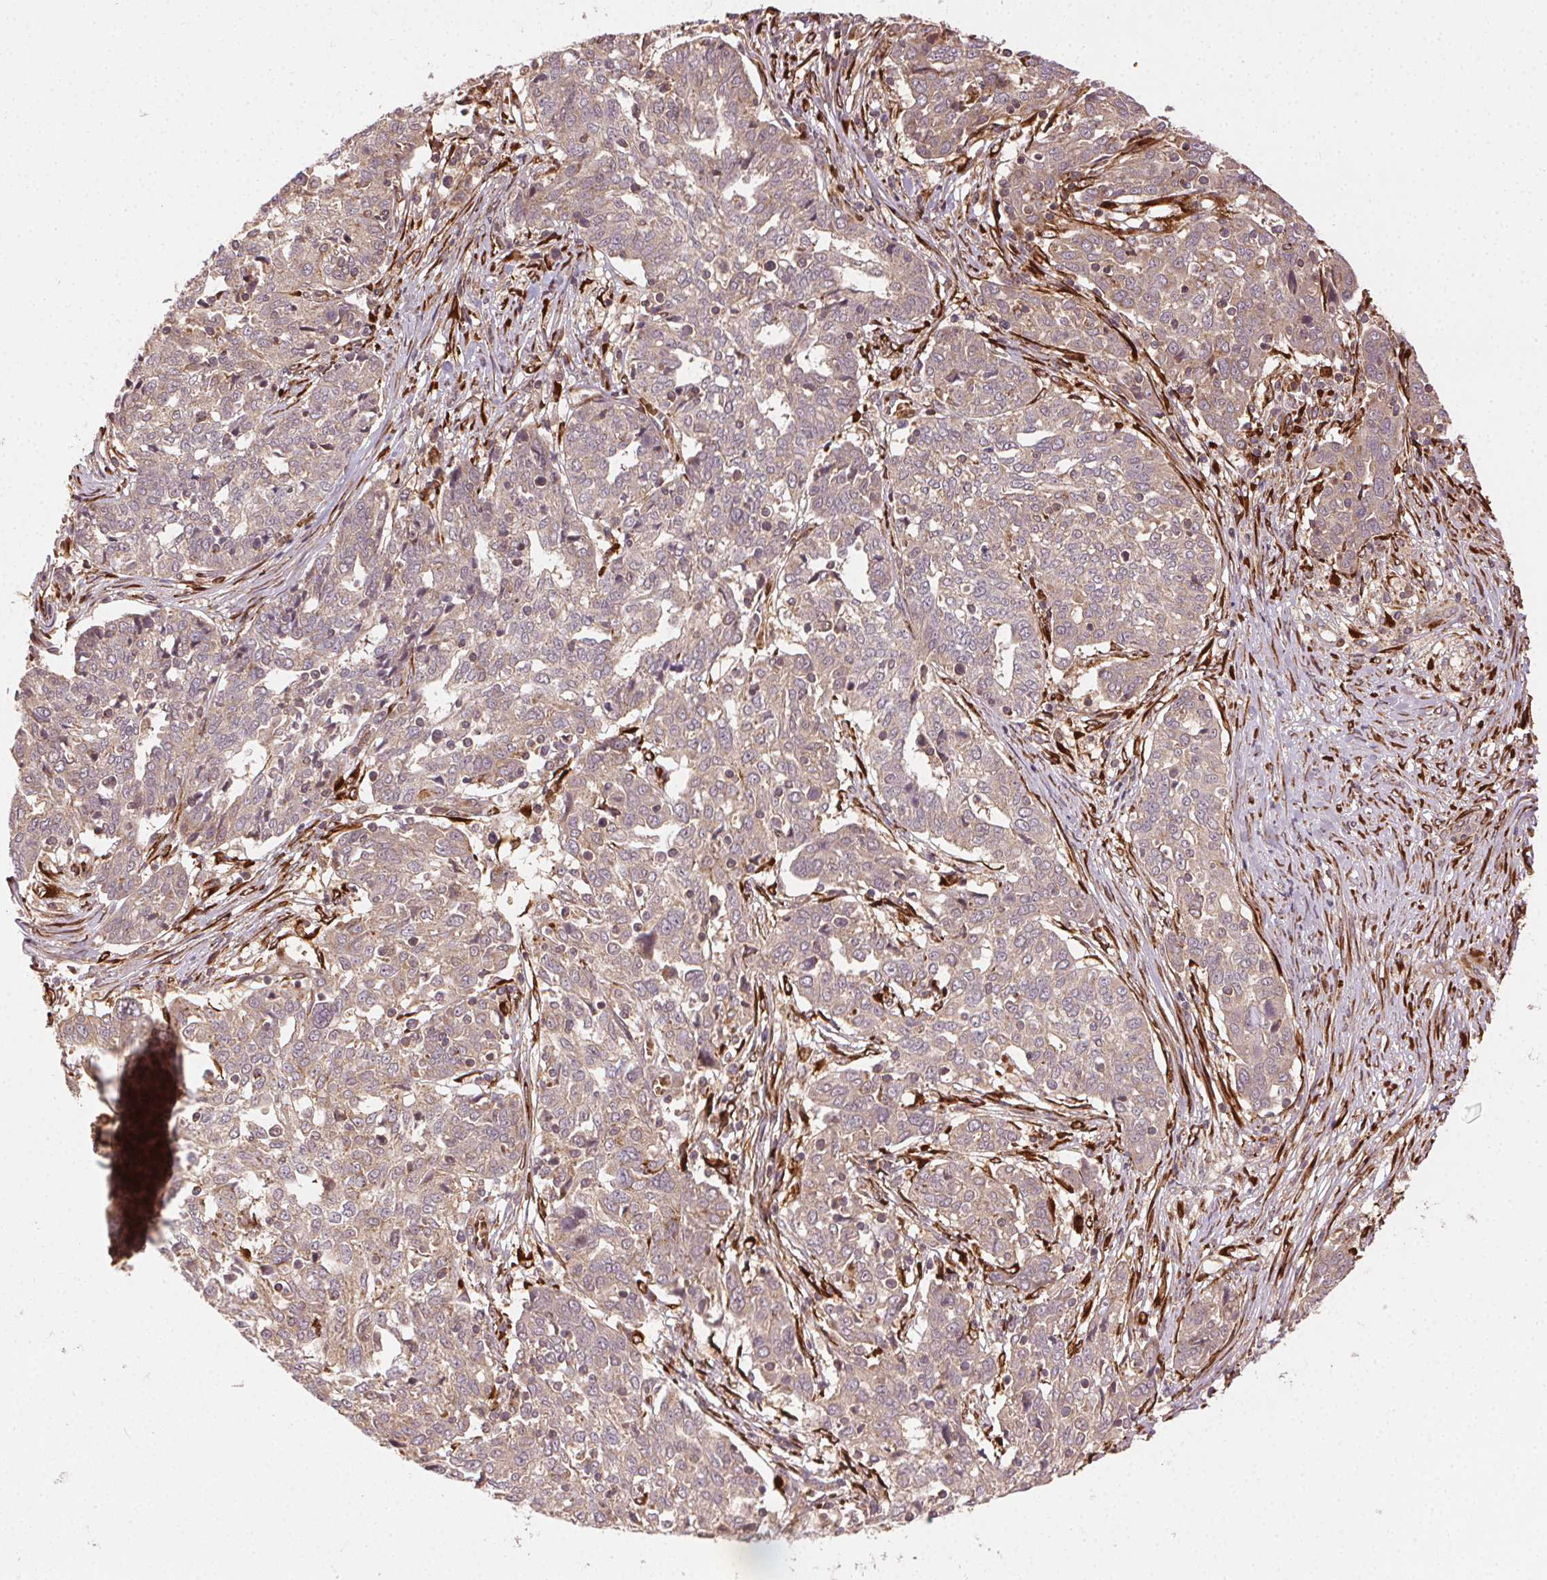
{"staining": {"intensity": "weak", "quantity": ">75%", "location": "cytoplasmic/membranous"}, "tissue": "ovarian cancer", "cell_type": "Tumor cells", "image_type": "cancer", "snomed": [{"axis": "morphology", "description": "Cystadenocarcinoma, serous, NOS"}, {"axis": "topography", "description": "Ovary"}], "caption": "Immunohistochemical staining of human serous cystadenocarcinoma (ovarian) reveals low levels of weak cytoplasmic/membranous positivity in about >75% of tumor cells.", "gene": "KLHL15", "patient": {"sex": "female", "age": 67}}